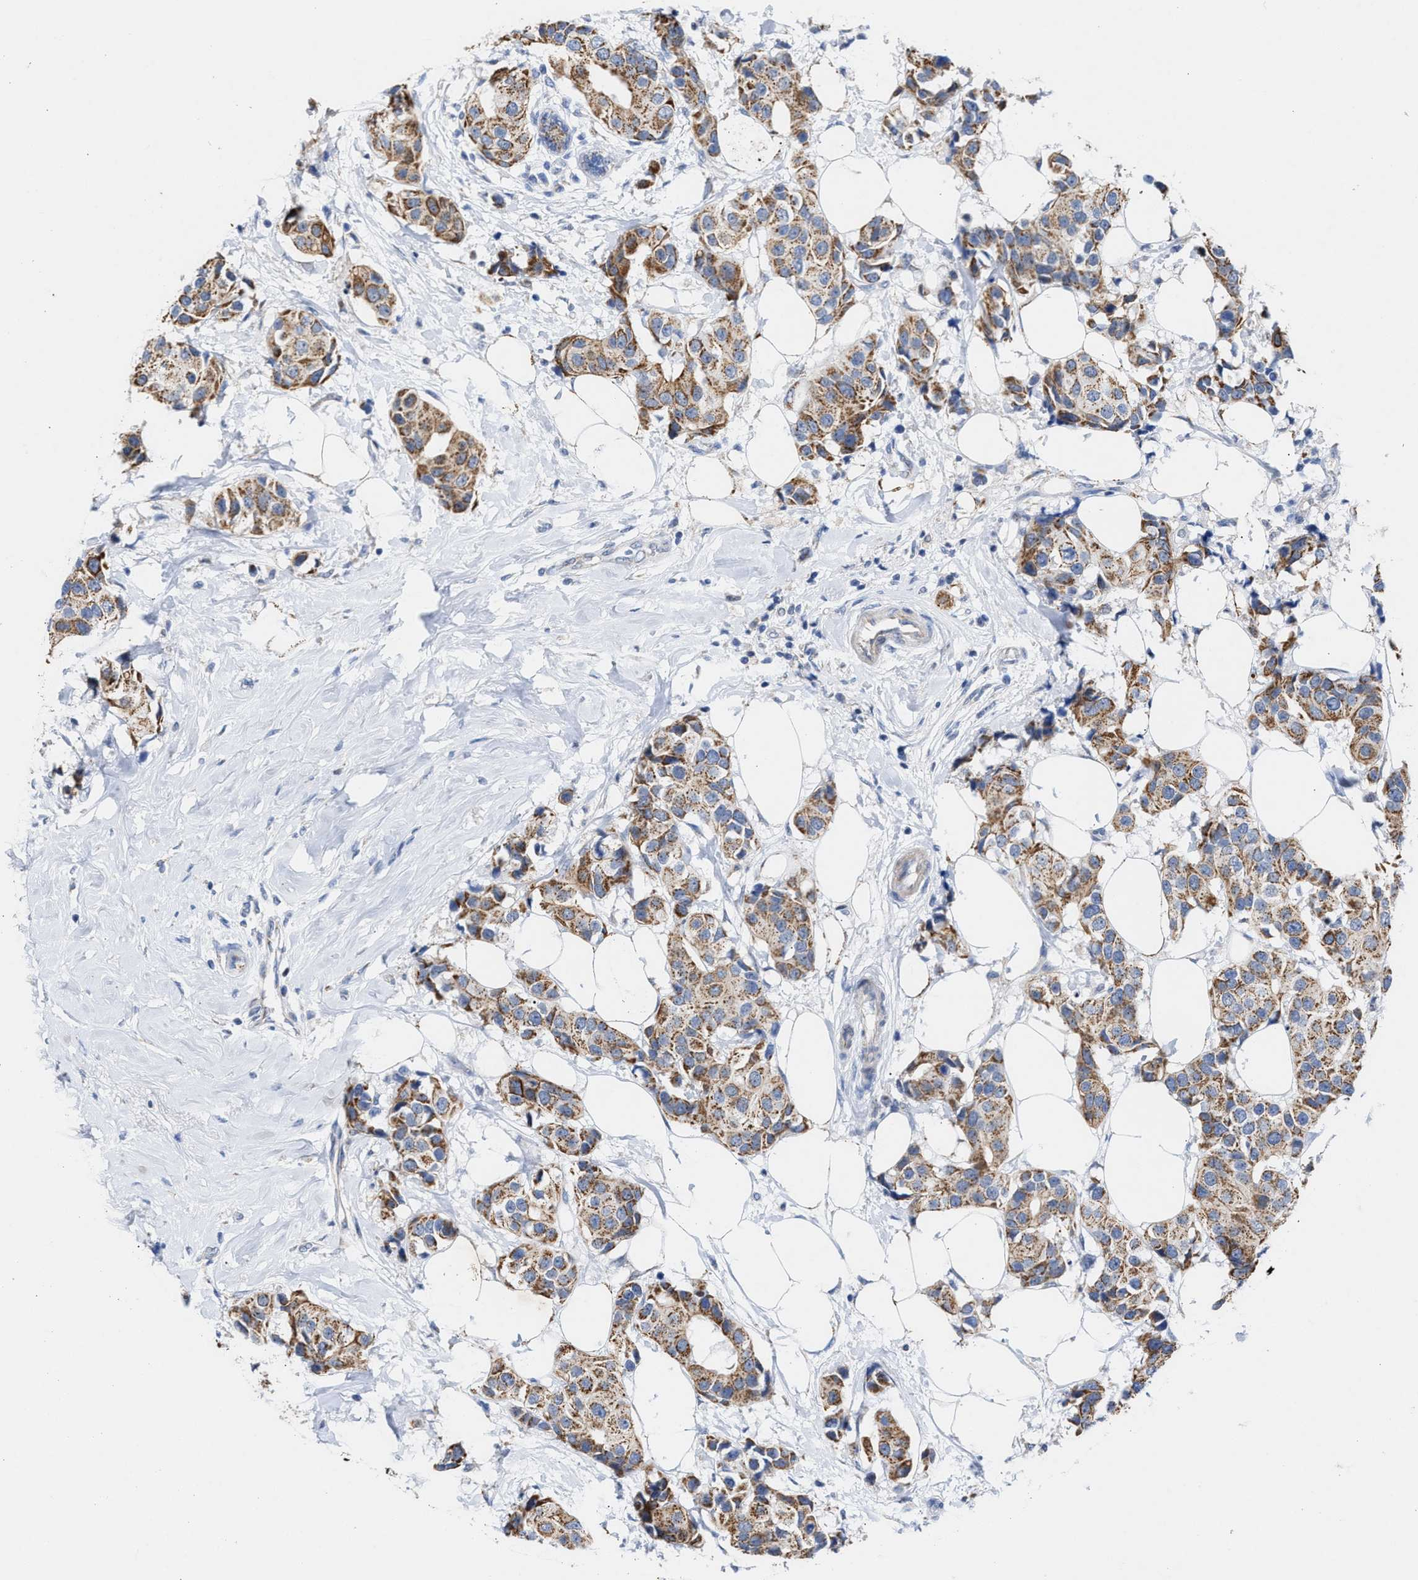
{"staining": {"intensity": "moderate", "quantity": ">75%", "location": "cytoplasmic/membranous"}, "tissue": "breast cancer", "cell_type": "Tumor cells", "image_type": "cancer", "snomed": [{"axis": "morphology", "description": "Normal tissue, NOS"}, {"axis": "morphology", "description": "Duct carcinoma"}, {"axis": "topography", "description": "Breast"}], "caption": "Immunohistochemistry image of invasive ductal carcinoma (breast) stained for a protein (brown), which reveals medium levels of moderate cytoplasmic/membranous positivity in about >75% of tumor cells.", "gene": "JAG1", "patient": {"sex": "female", "age": 39}}